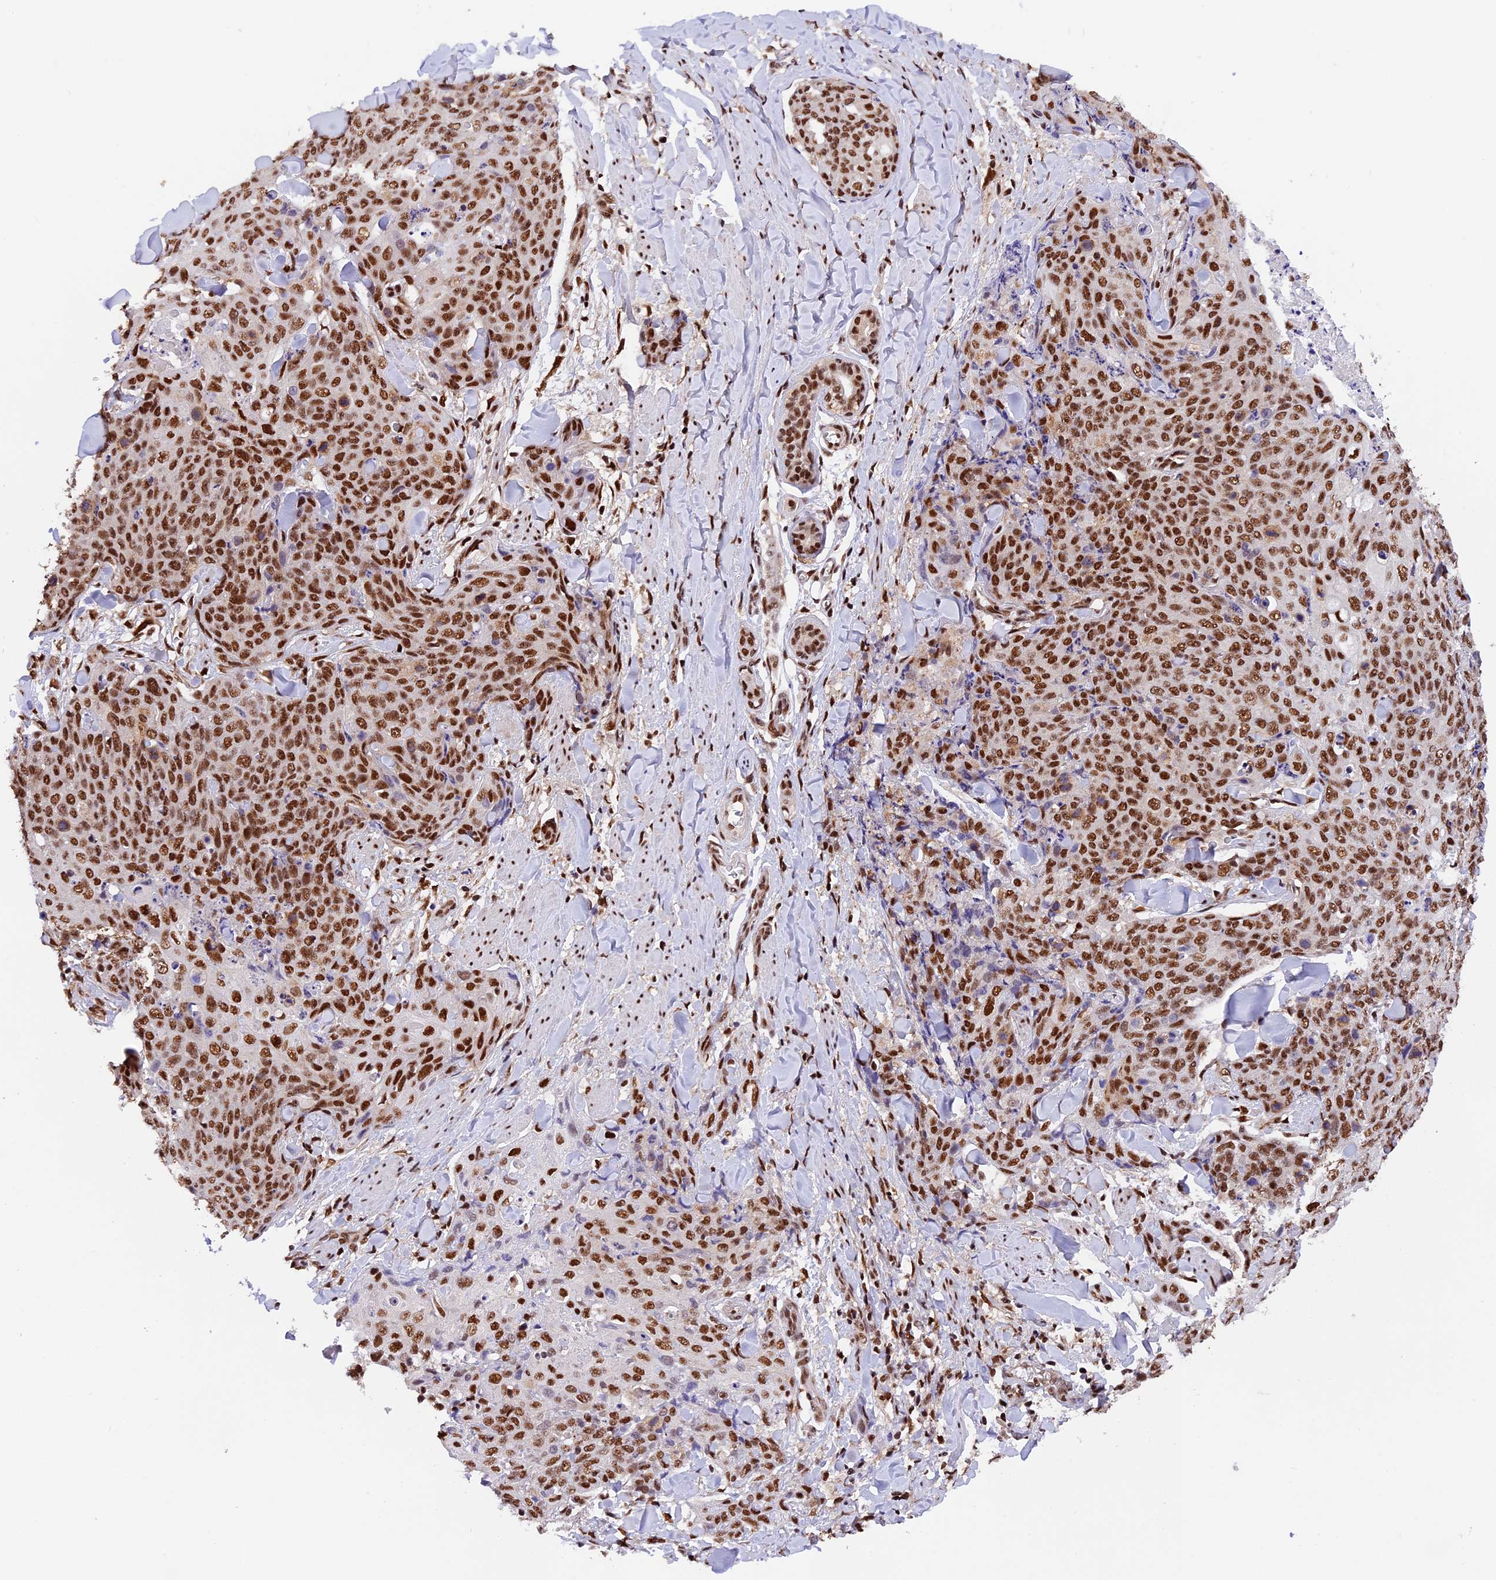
{"staining": {"intensity": "strong", "quantity": ">75%", "location": "nuclear"}, "tissue": "skin cancer", "cell_type": "Tumor cells", "image_type": "cancer", "snomed": [{"axis": "morphology", "description": "Squamous cell carcinoma, NOS"}, {"axis": "topography", "description": "Skin"}, {"axis": "topography", "description": "Vulva"}], "caption": "A high amount of strong nuclear expression is present in about >75% of tumor cells in skin cancer tissue.", "gene": "RAMAC", "patient": {"sex": "female", "age": 85}}